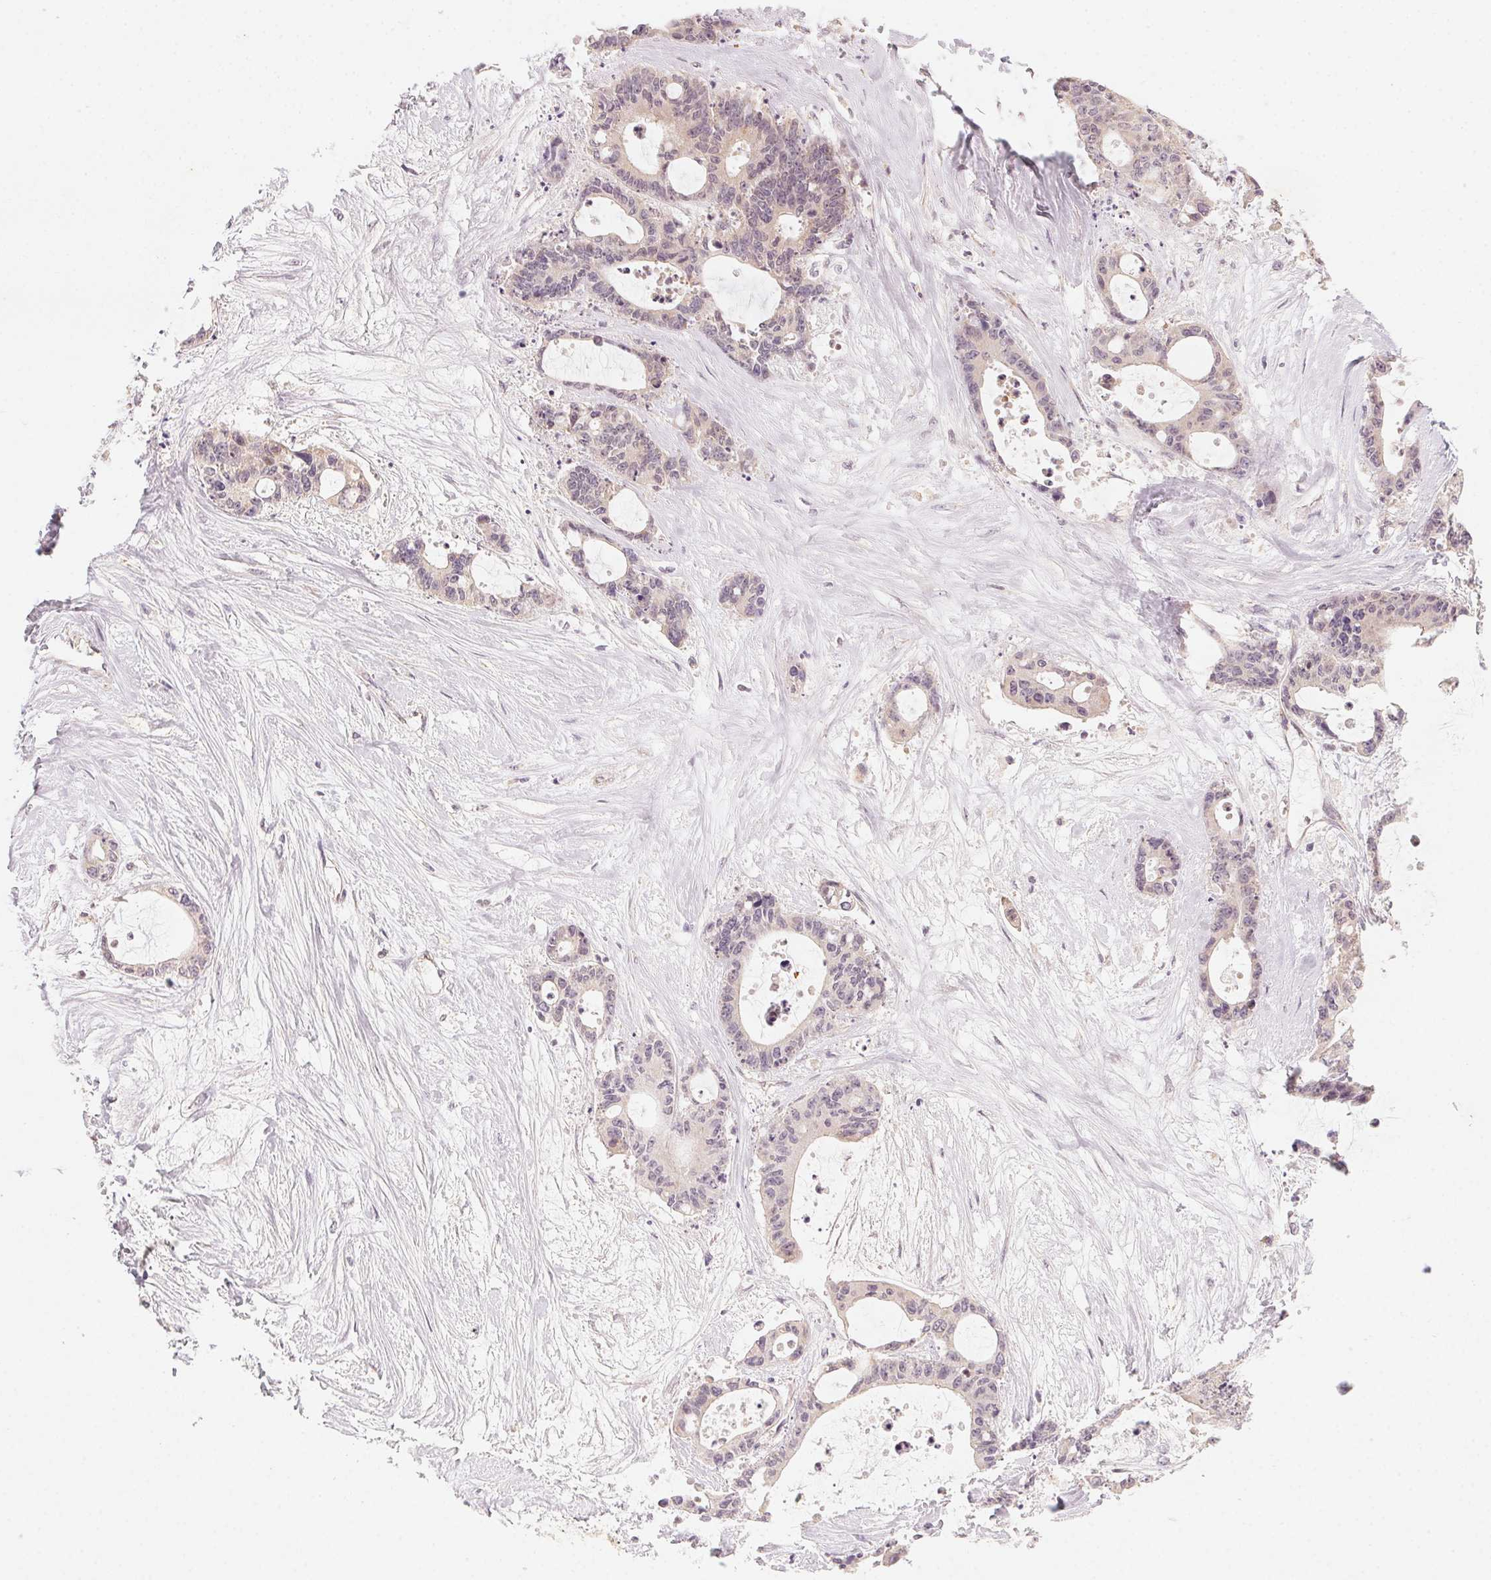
{"staining": {"intensity": "negative", "quantity": "none", "location": "none"}, "tissue": "liver cancer", "cell_type": "Tumor cells", "image_type": "cancer", "snomed": [{"axis": "morphology", "description": "Normal tissue, NOS"}, {"axis": "morphology", "description": "Cholangiocarcinoma"}, {"axis": "topography", "description": "Liver"}, {"axis": "topography", "description": "Peripheral nerve tissue"}], "caption": "Immunohistochemistry of liver cholangiocarcinoma reveals no positivity in tumor cells.", "gene": "NCOA4", "patient": {"sex": "female", "age": 73}}